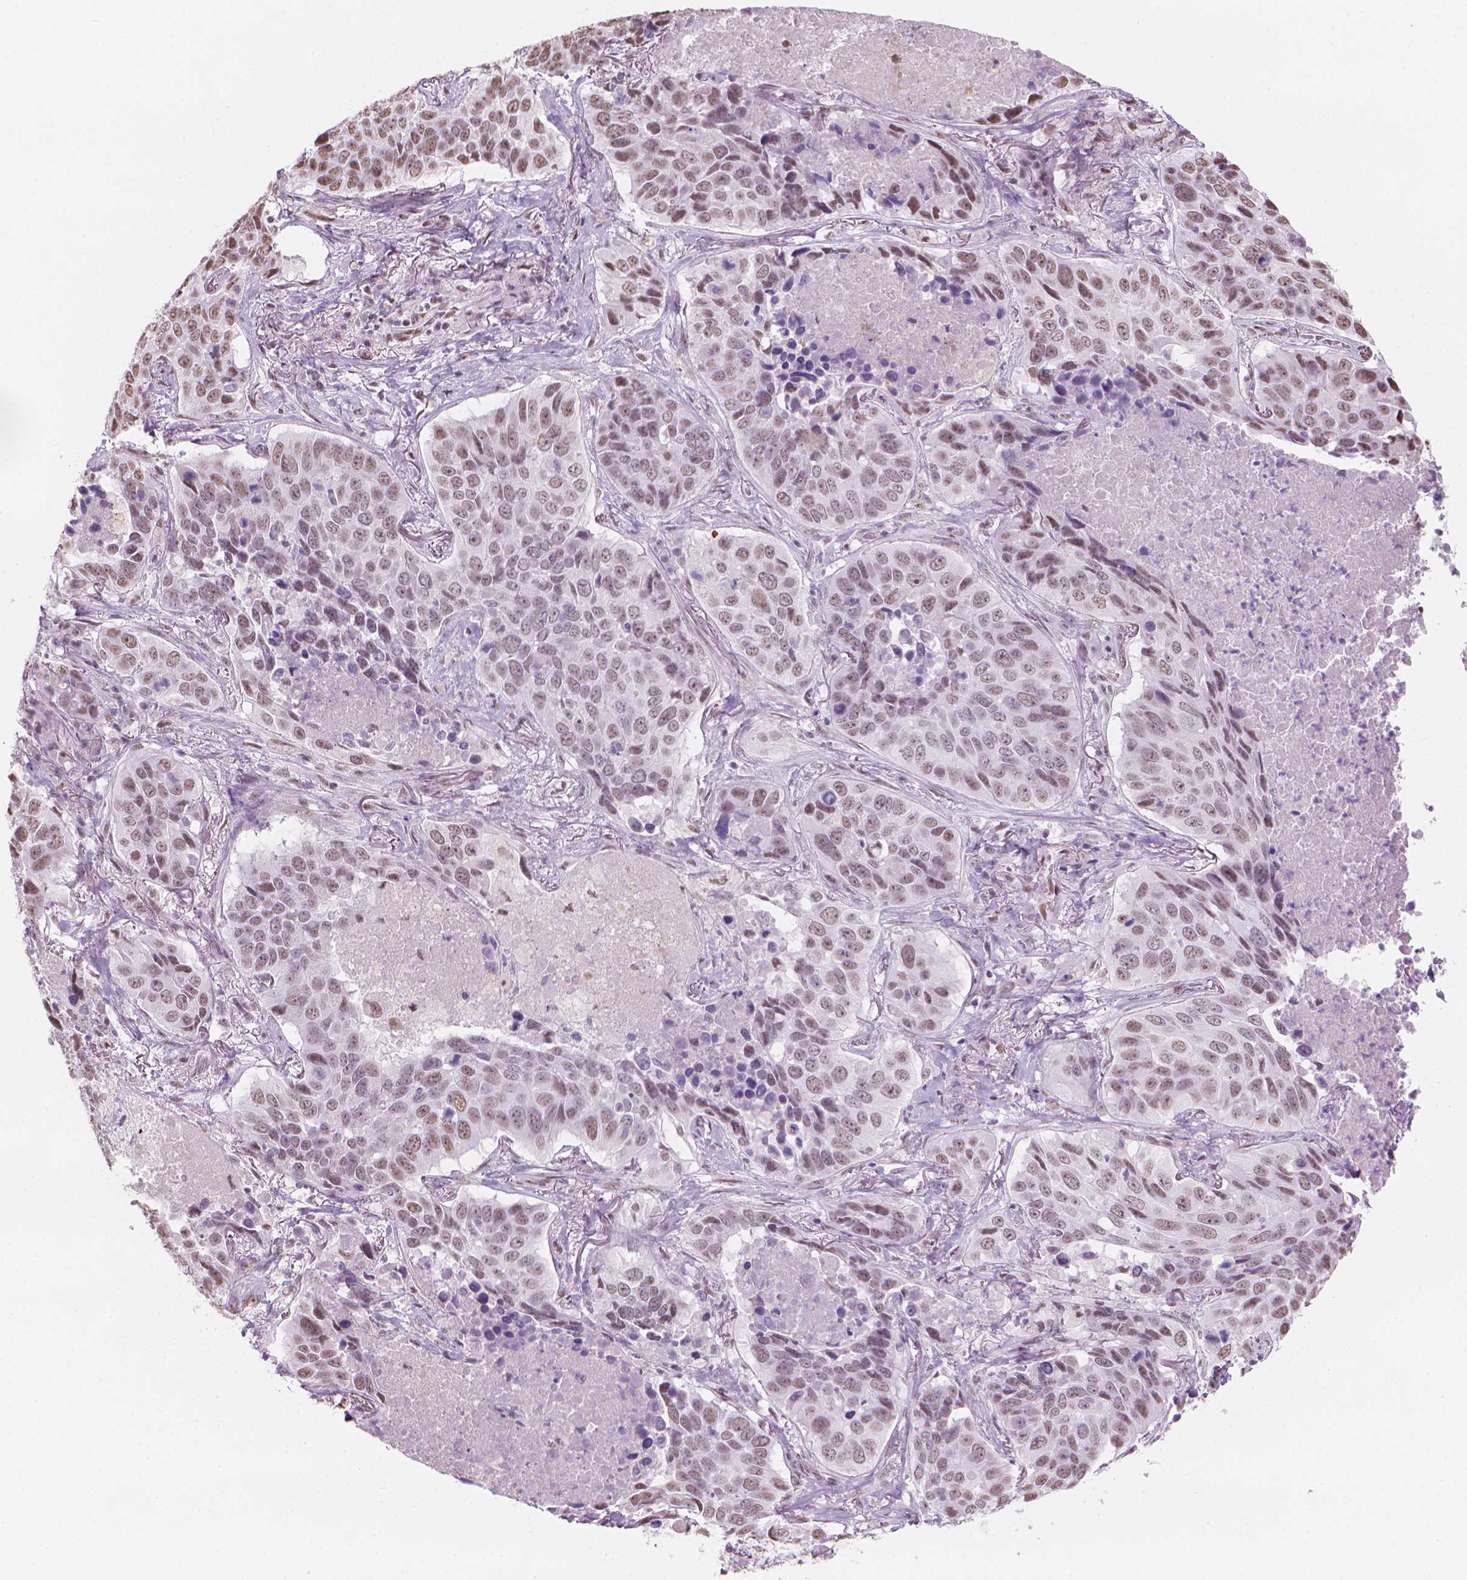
{"staining": {"intensity": "weak", "quantity": ">75%", "location": "nuclear"}, "tissue": "lung cancer", "cell_type": "Tumor cells", "image_type": "cancer", "snomed": [{"axis": "morphology", "description": "Normal tissue, NOS"}, {"axis": "morphology", "description": "Squamous cell carcinoma, NOS"}, {"axis": "topography", "description": "Bronchus"}, {"axis": "topography", "description": "Lung"}], "caption": "Tumor cells demonstrate low levels of weak nuclear expression in about >75% of cells in human lung squamous cell carcinoma.", "gene": "PIAS2", "patient": {"sex": "male", "age": 64}}